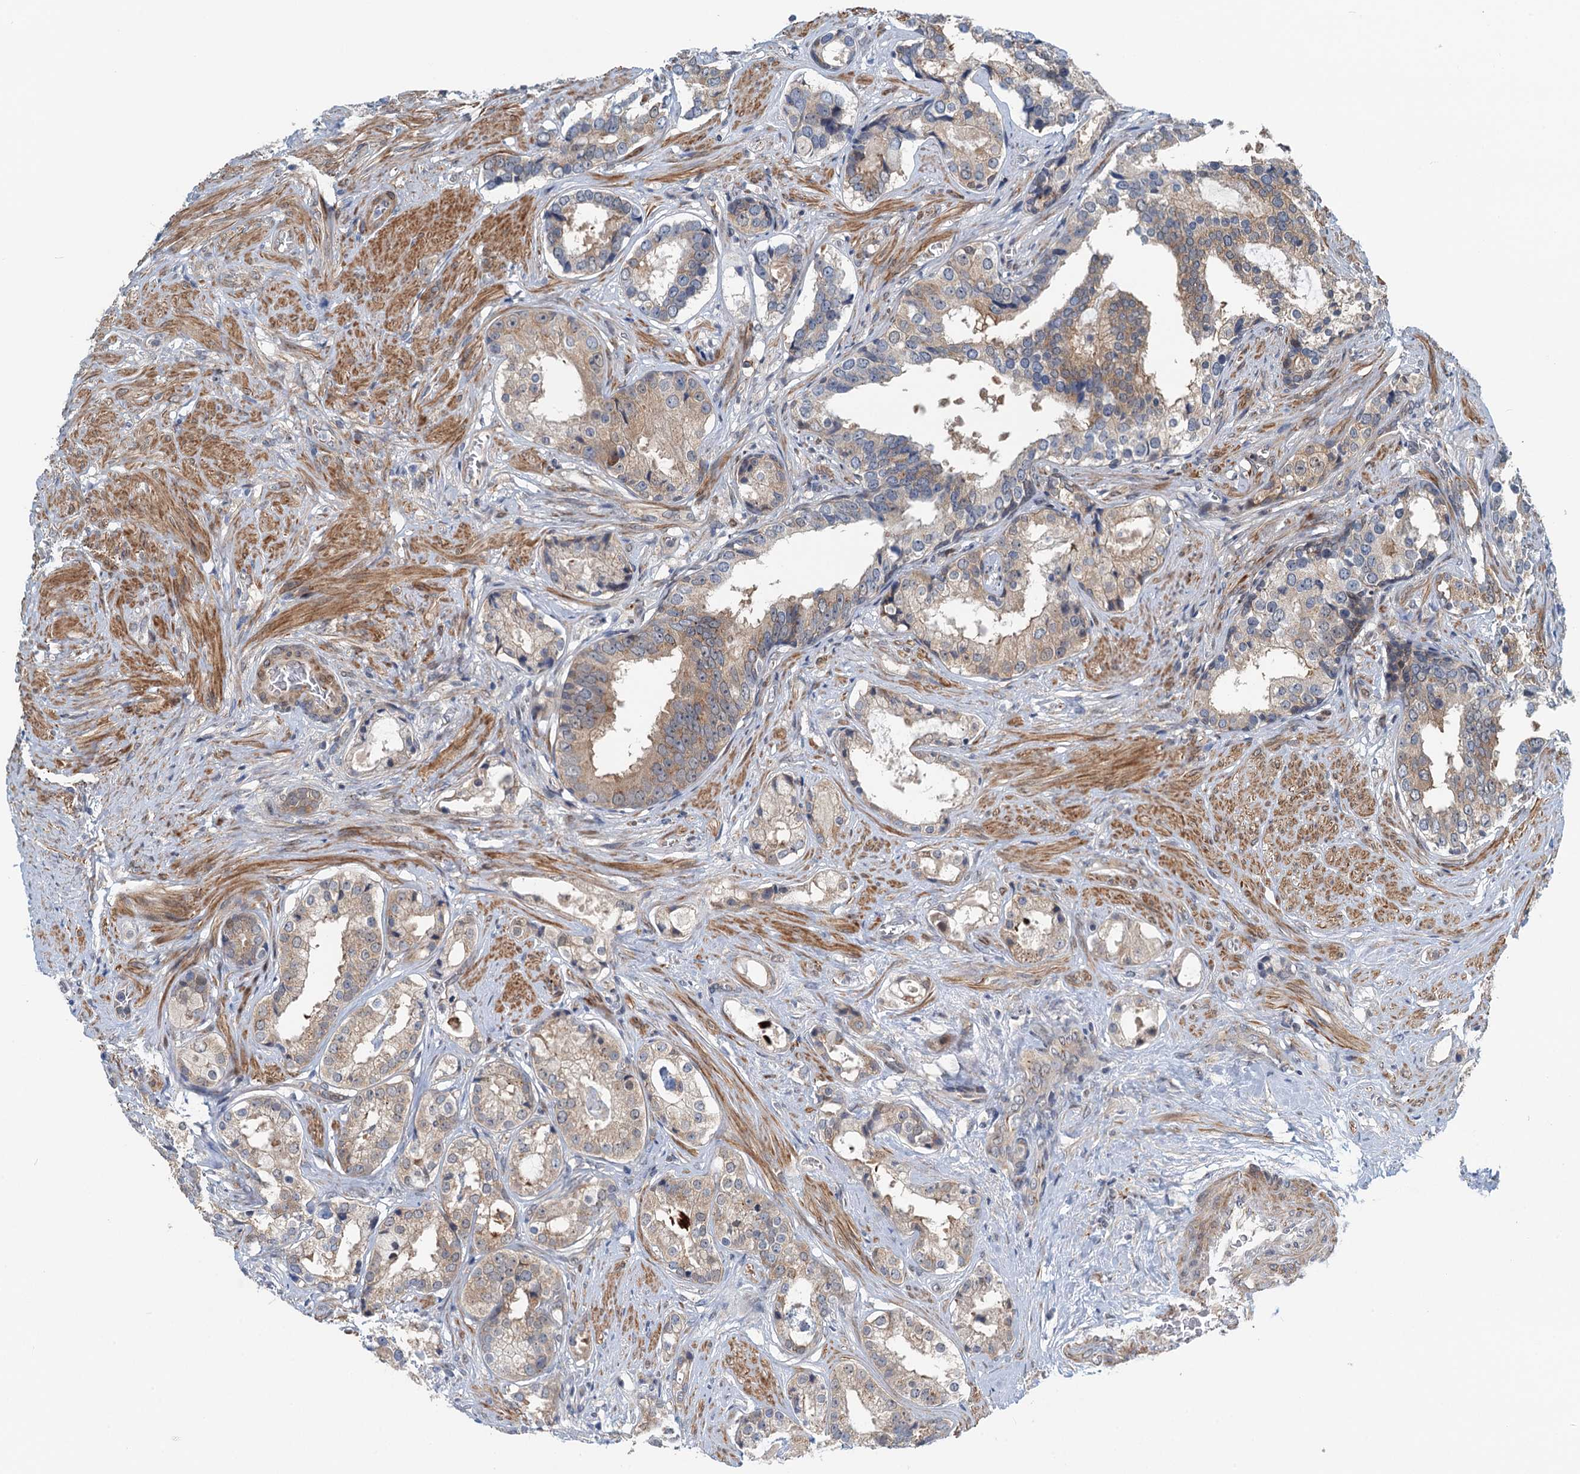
{"staining": {"intensity": "weak", "quantity": ">75%", "location": "cytoplasmic/membranous"}, "tissue": "prostate cancer", "cell_type": "Tumor cells", "image_type": "cancer", "snomed": [{"axis": "morphology", "description": "Adenocarcinoma, High grade"}, {"axis": "topography", "description": "Prostate"}], "caption": "Immunohistochemical staining of human prostate high-grade adenocarcinoma exhibits low levels of weak cytoplasmic/membranous protein positivity in approximately >75% of tumor cells.", "gene": "DYNC2I2", "patient": {"sex": "male", "age": 58}}